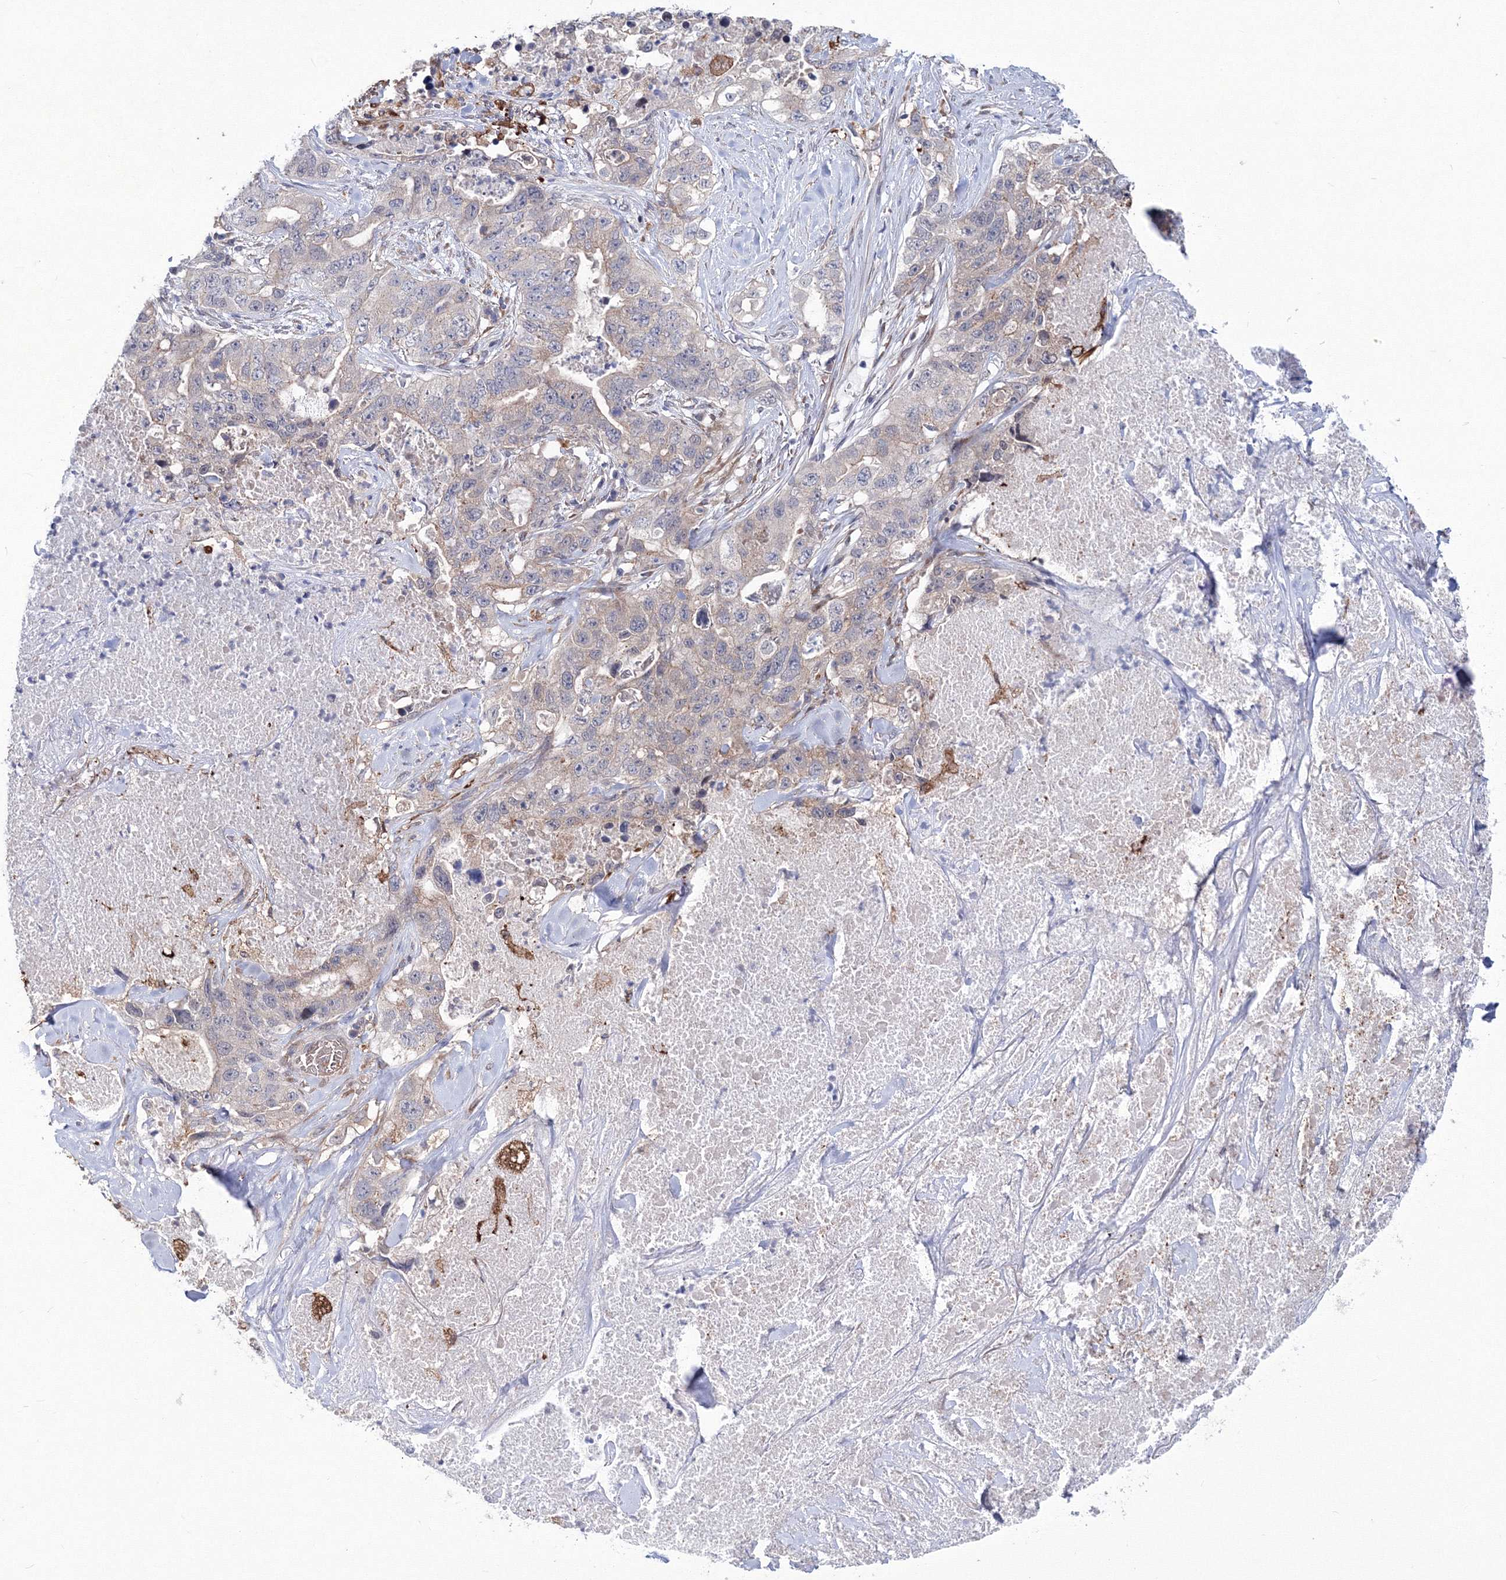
{"staining": {"intensity": "negative", "quantity": "none", "location": "none"}, "tissue": "lung cancer", "cell_type": "Tumor cells", "image_type": "cancer", "snomed": [{"axis": "morphology", "description": "Adenocarcinoma, NOS"}, {"axis": "topography", "description": "Lung"}], "caption": "Immunohistochemistry micrograph of lung cancer (adenocarcinoma) stained for a protein (brown), which reveals no positivity in tumor cells.", "gene": "C11orf52", "patient": {"sex": "female", "age": 51}}